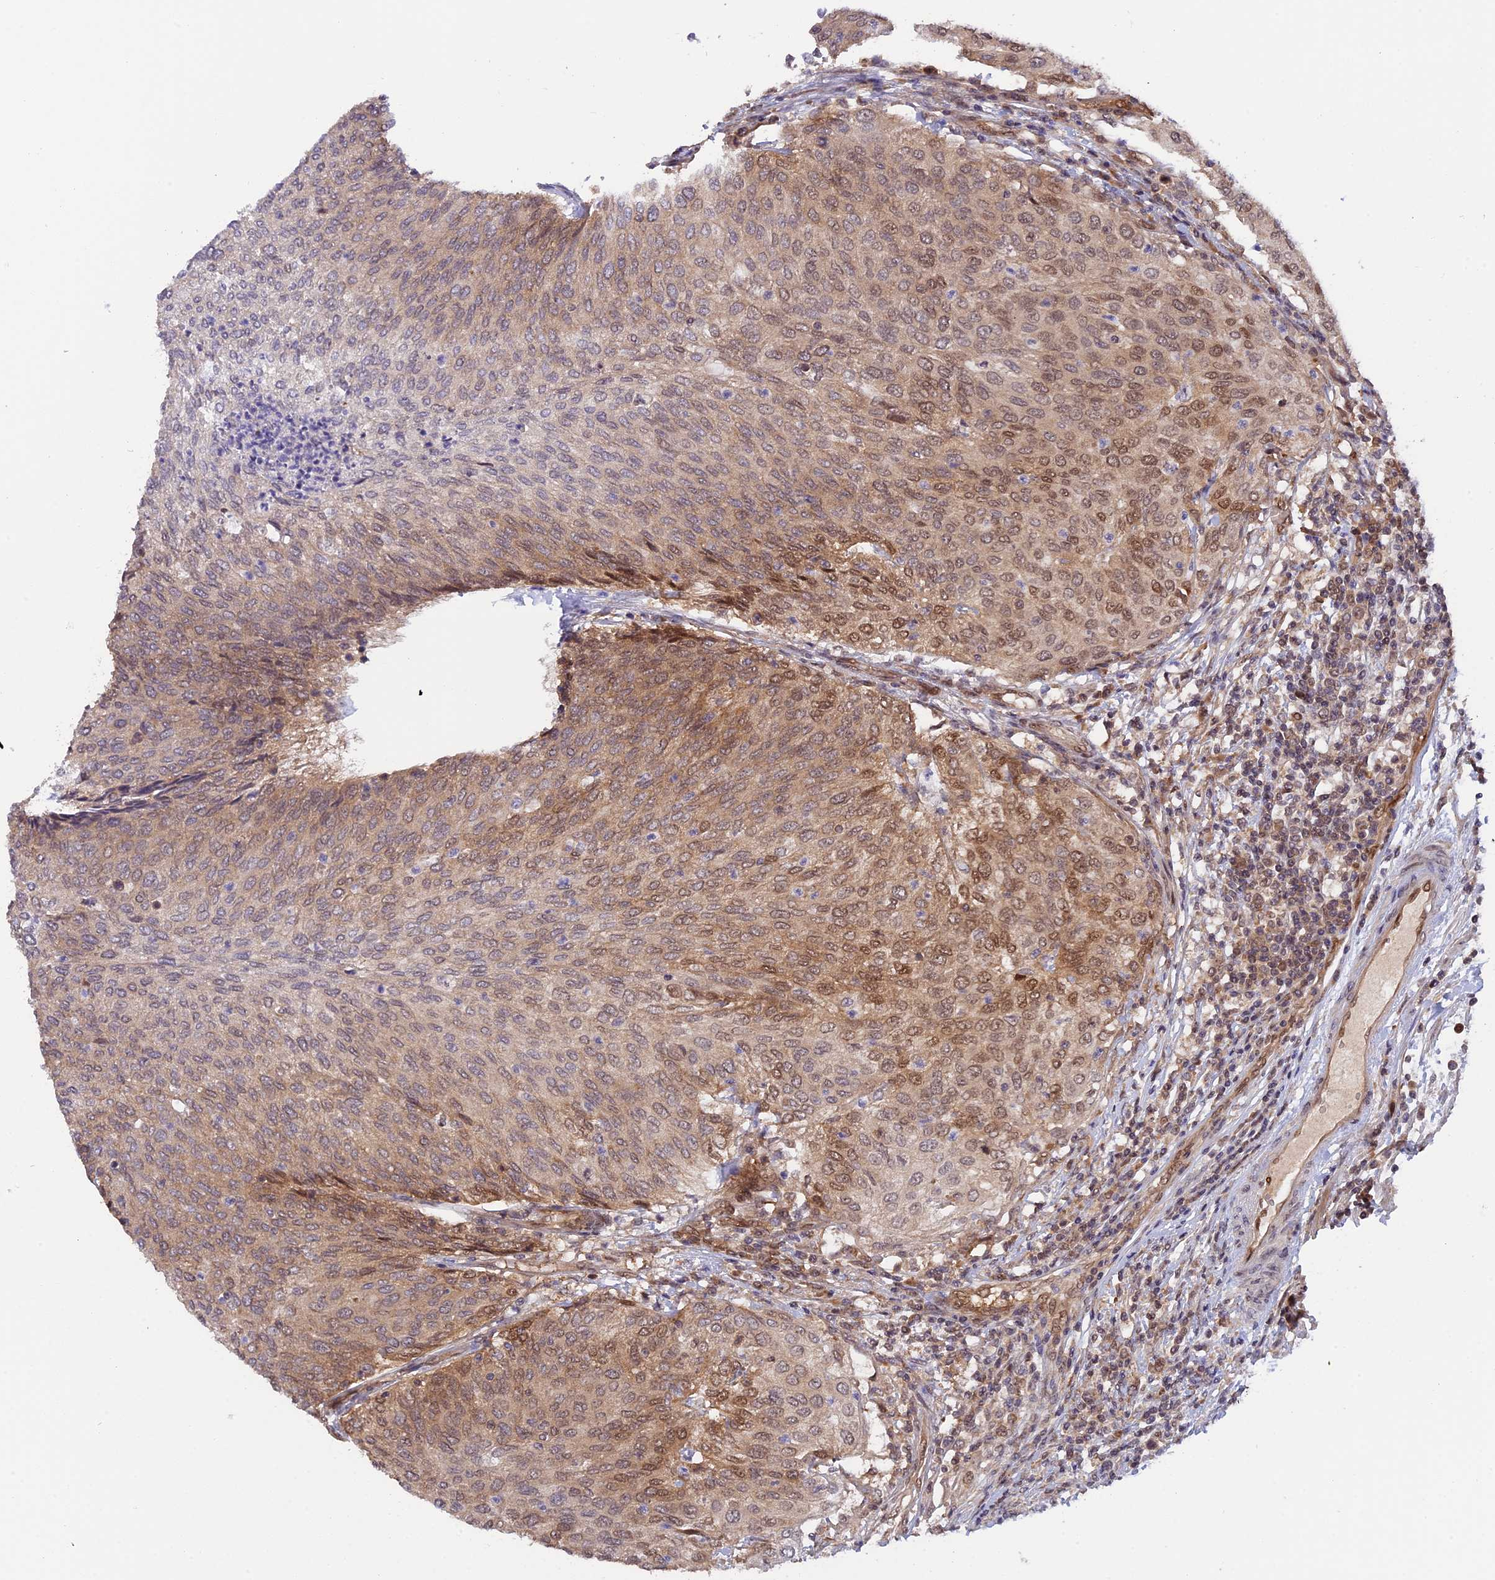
{"staining": {"intensity": "moderate", "quantity": "25%-75%", "location": "cytoplasmic/membranous,nuclear"}, "tissue": "urothelial cancer", "cell_type": "Tumor cells", "image_type": "cancer", "snomed": [{"axis": "morphology", "description": "Urothelial carcinoma, Low grade"}, {"axis": "topography", "description": "Urinary bladder"}], "caption": "Urothelial cancer stained for a protein (brown) demonstrates moderate cytoplasmic/membranous and nuclear positive expression in approximately 25%-75% of tumor cells.", "gene": "ZNF428", "patient": {"sex": "female", "age": 79}}